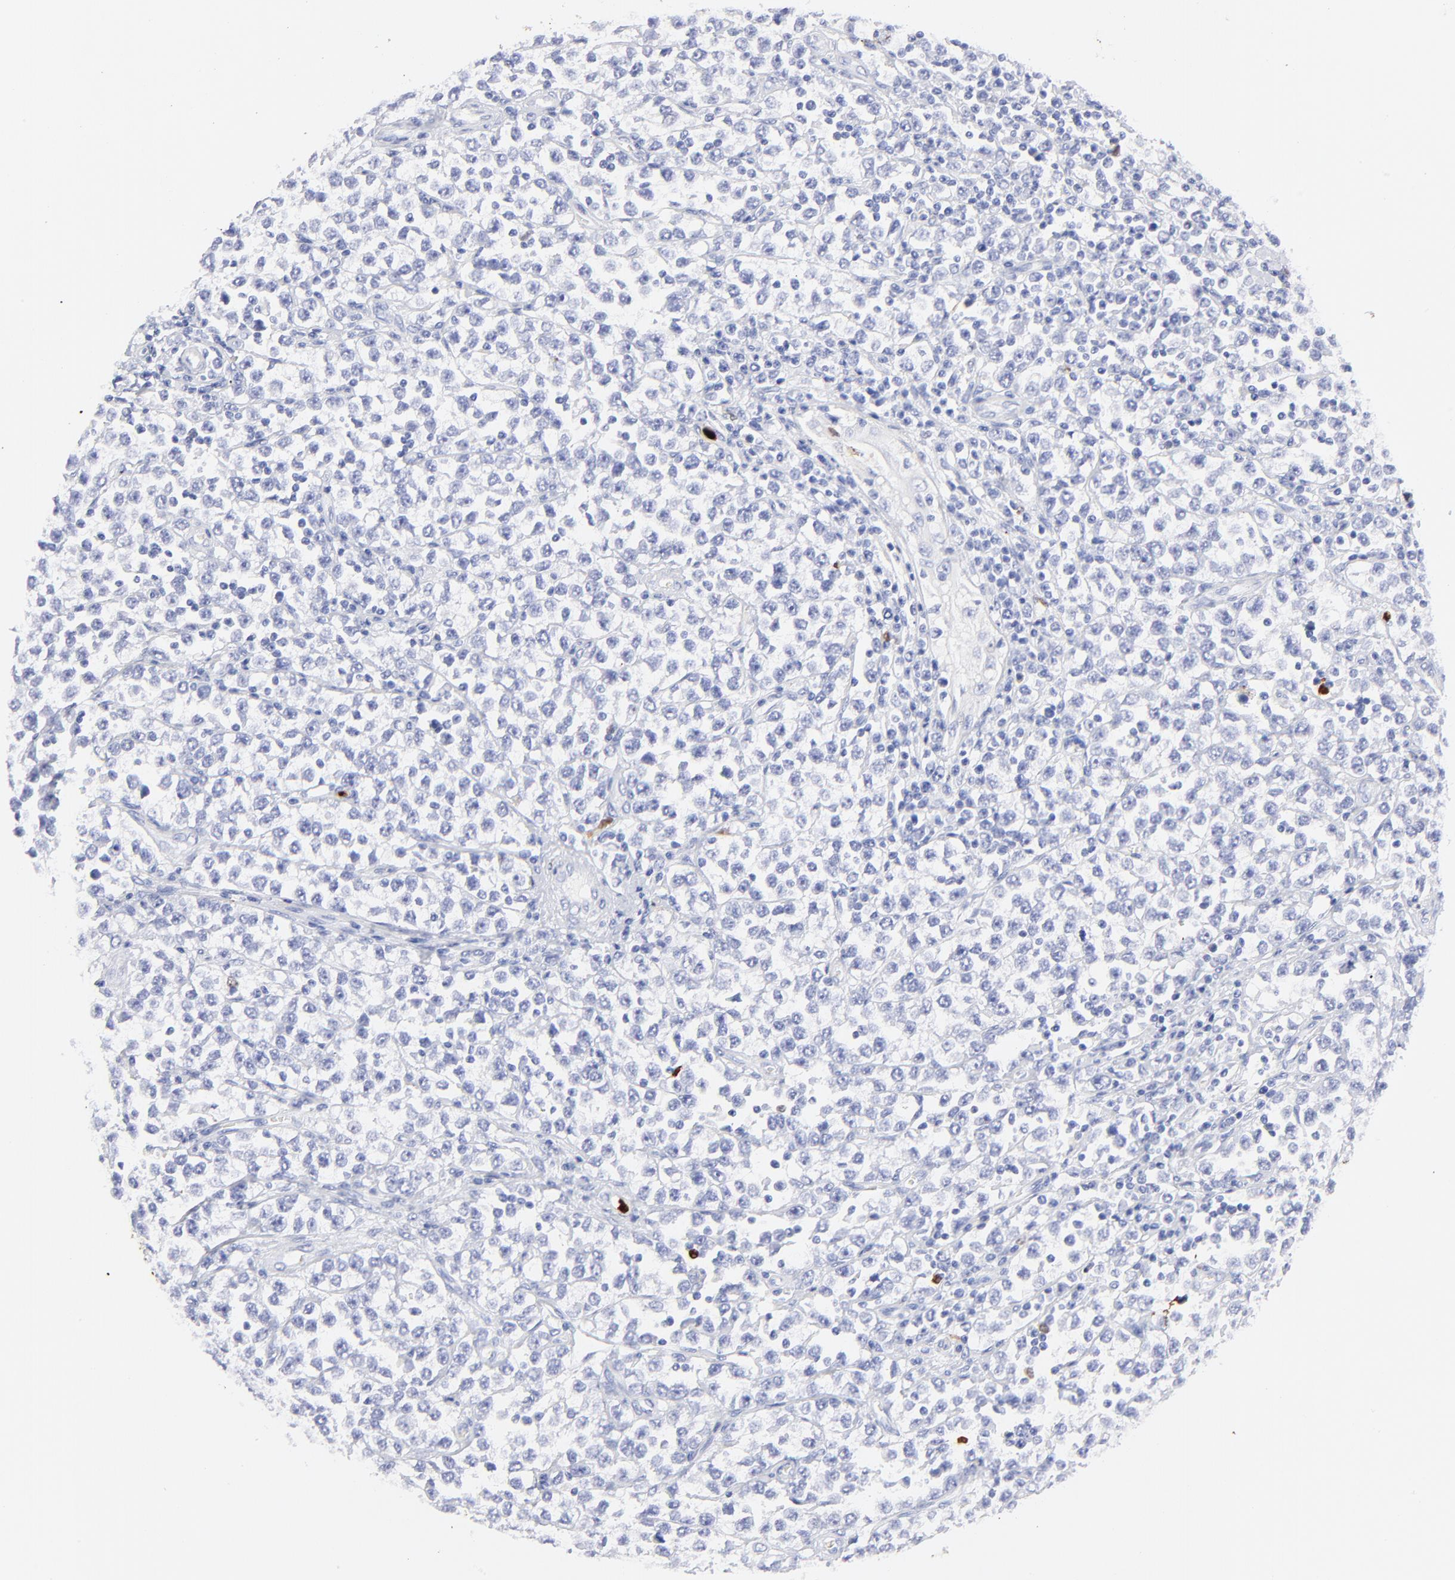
{"staining": {"intensity": "negative", "quantity": "none", "location": "none"}, "tissue": "testis cancer", "cell_type": "Tumor cells", "image_type": "cancer", "snomed": [{"axis": "morphology", "description": "Seminoma, NOS"}, {"axis": "topography", "description": "Testis"}], "caption": "High magnification brightfield microscopy of testis cancer (seminoma) stained with DAB (brown) and counterstained with hematoxylin (blue): tumor cells show no significant positivity.", "gene": "S100A12", "patient": {"sex": "male", "age": 25}}